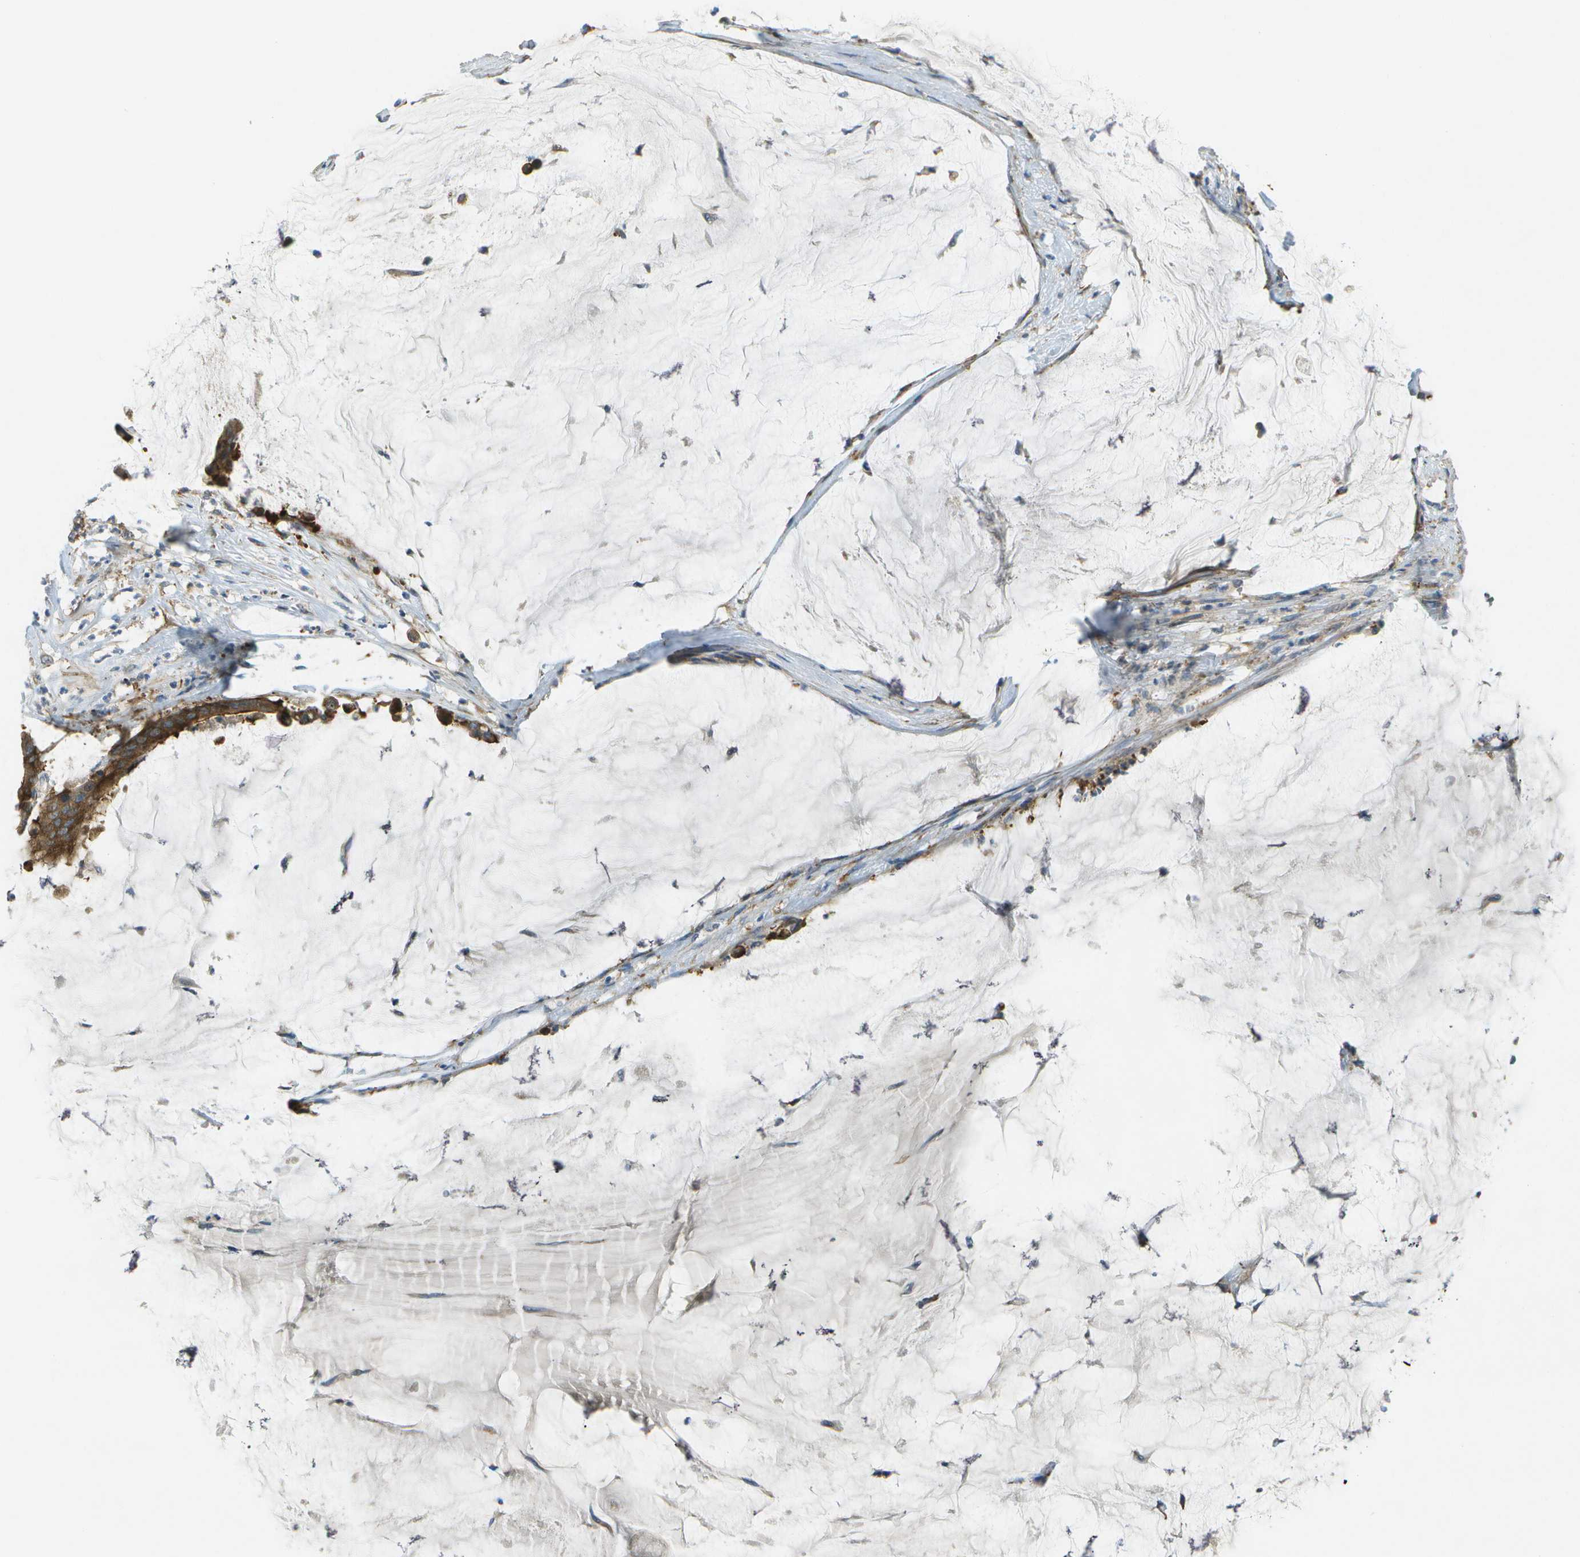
{"staining": {"intensity": "strong", "quantity": ">75%", "location": "cytoplasmic/membranous"}, "tissue": "pancreatic cancer", "cell_type": "Tumor cells", "image_type": "cancer", "snomed": [{"axis": "morphology", "description": "Adenocarcinoma, NOS"}, {"axis": "topography", "description": "Pancreas"}], "caption": "High-power microscopy captured an IHC micrograph of pancreatic cancer, revealing strong cytoplasmic/membranous expression in about >75% of tumor cells. The staining was performed using DAB to visualize the protein expression in brown, while the nuclei were stained in blue with hematoxylin (Magnification: 20x).", "gene": "WNK2", "patient": {"sex": "male", "age": 41}}